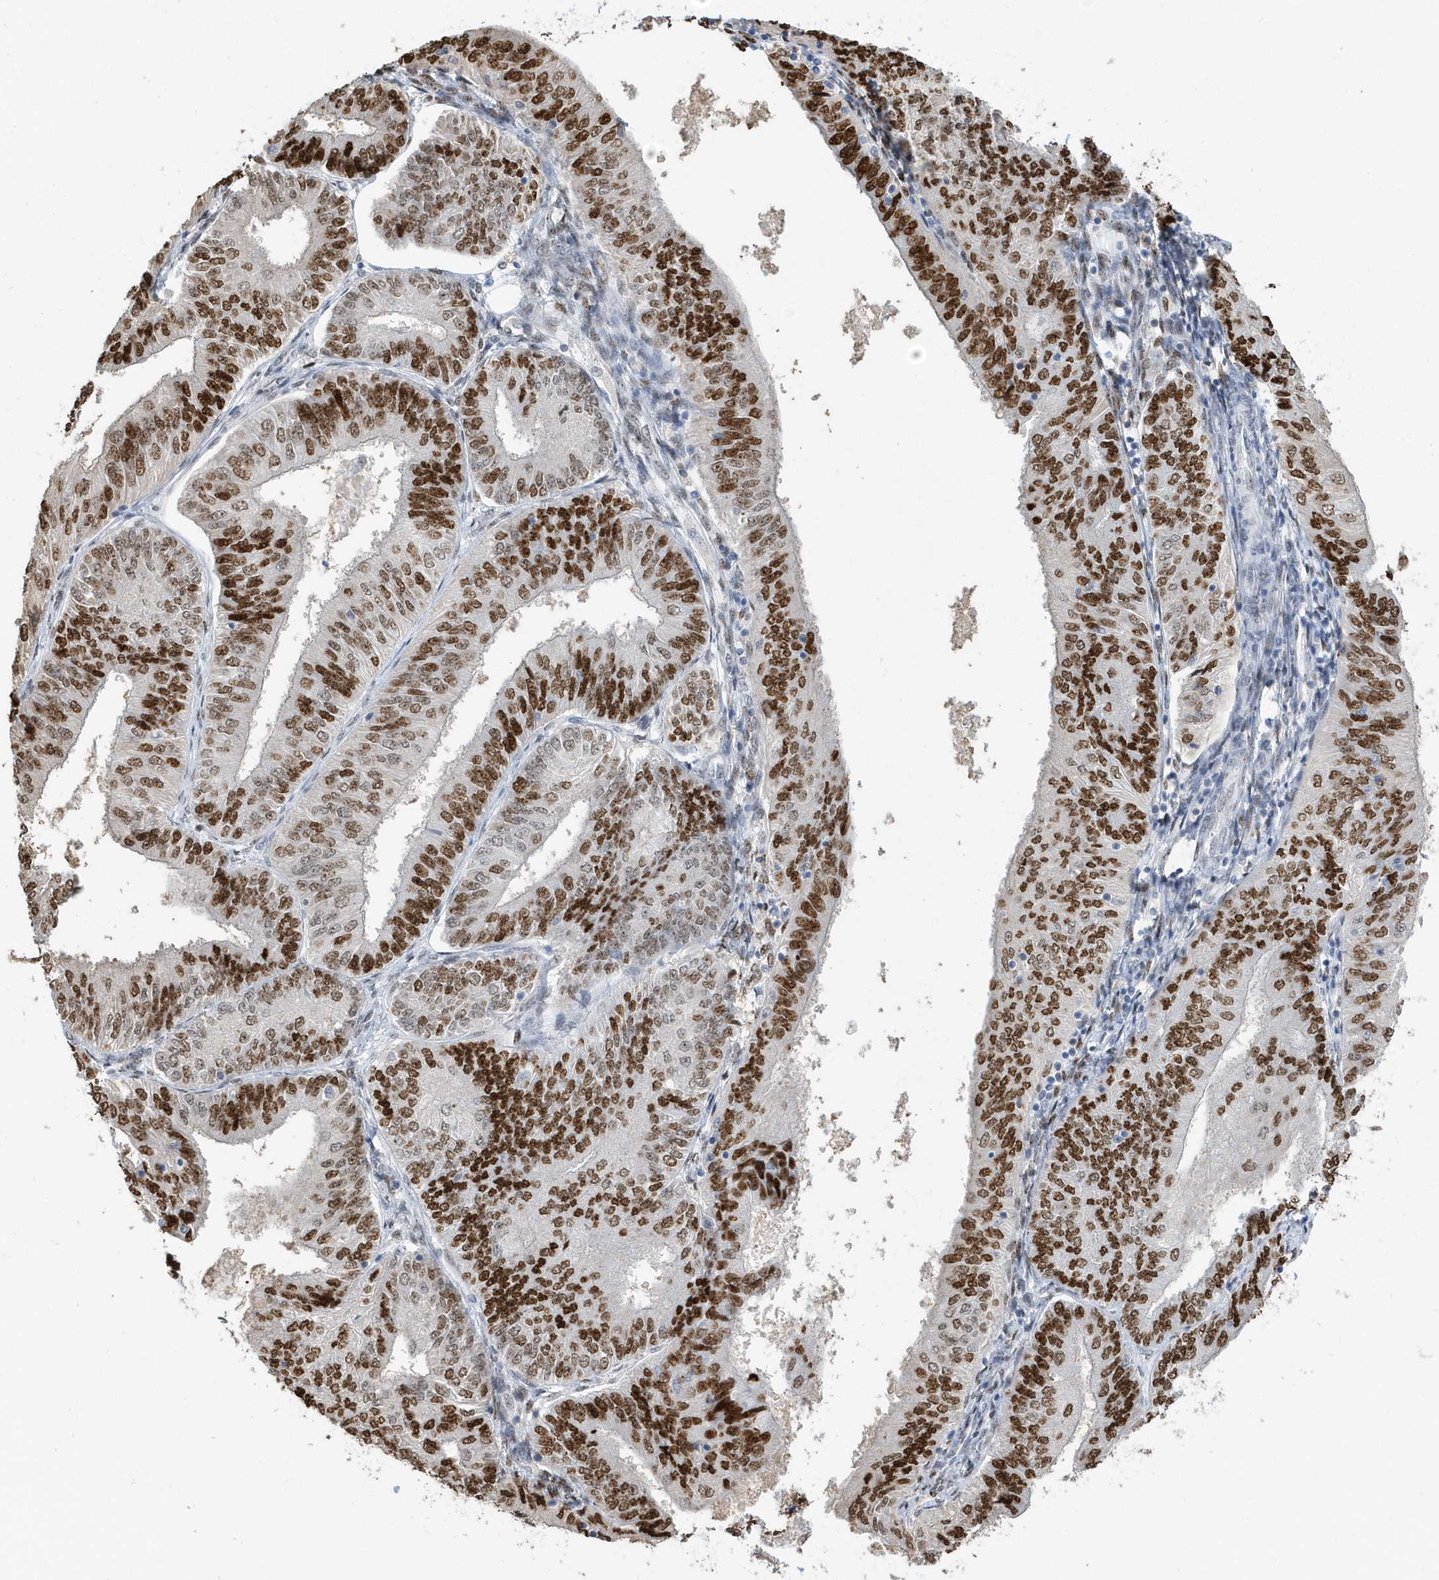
{"staining": {"intensity": "strong", "quantity": "25%-75%", "location": "nuclear"}, "tissue": "endometrial cancer", "cell_type": "Tumor cells", "image_type": "cancer", "snomed": [{"axis": "morphology", "description": "Adenocarcinoma, NOS"}, {"axis": "topography", "description": "Endometrium"}], "caption": "The micrograph reveals staining of adenocarcinoma (endometrial), revealing strong nuclear protein staining (brown color) within tumor cells. The staining was performed using DAB, with brown indicating positive protein expression. Nuclei are stained blue with hematoxylin.", "gene": "MACROH2A2", "patient": {"sex": "female", "age": 58}}